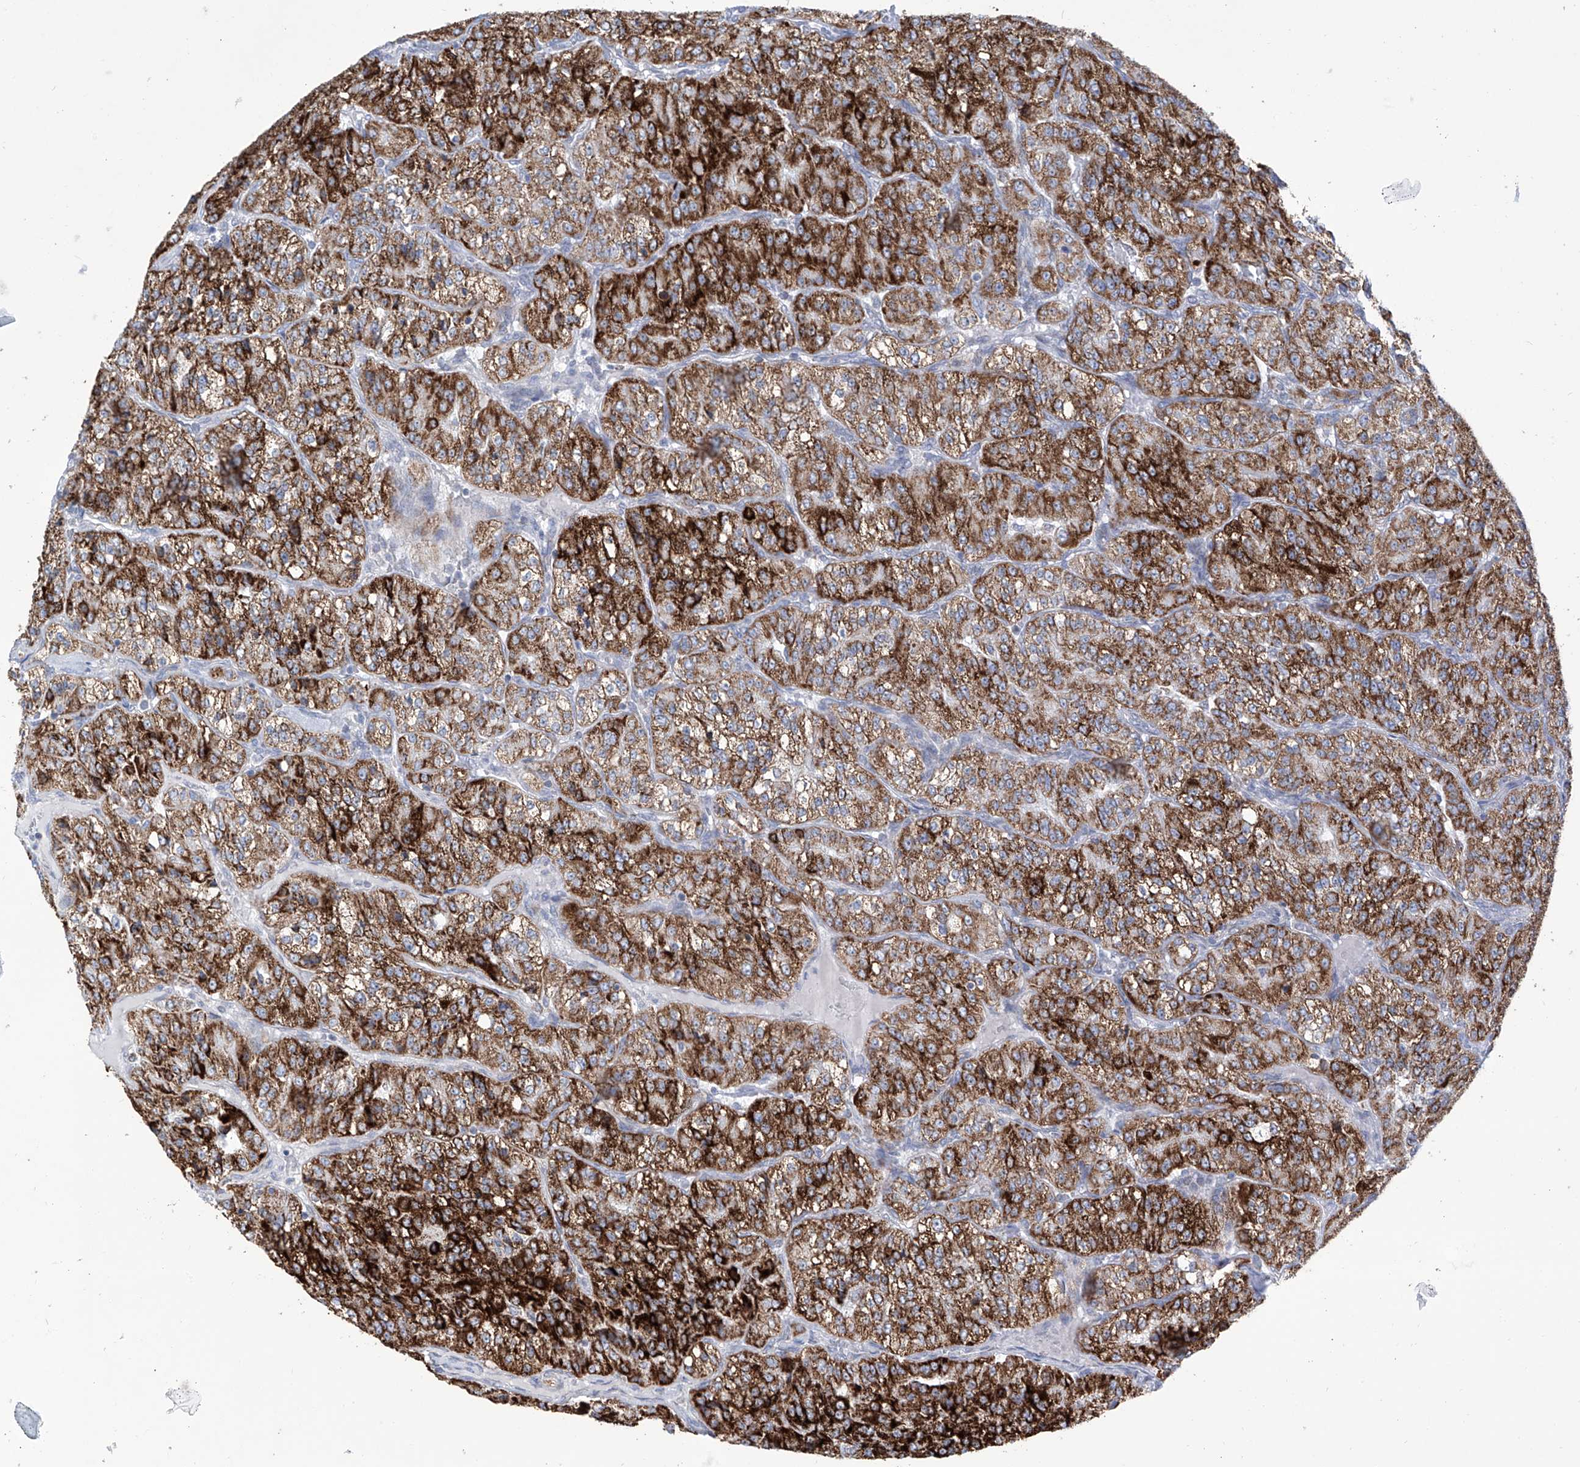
{"staining": {"intensity": "strong", "quantity": ">75%", "location": "cytoplasmic/membranous"}, "tissue": "renal cancer", "cell_type": "Tumor cells", "image_type": "cancer", "snomed": [{"axis": "morphology", "description": "Adenocarcinoma, NOS"}, {"axis": "topography", "description": "Kidney"}], "caption": "Human renal cancer stained with a brown dye displays strong cytoplasmic/membranous positive positivity in approximately >75% of tumor cells.", "gene": "ALDH6A1", "patient": {"sex": "female", "age": 63}}